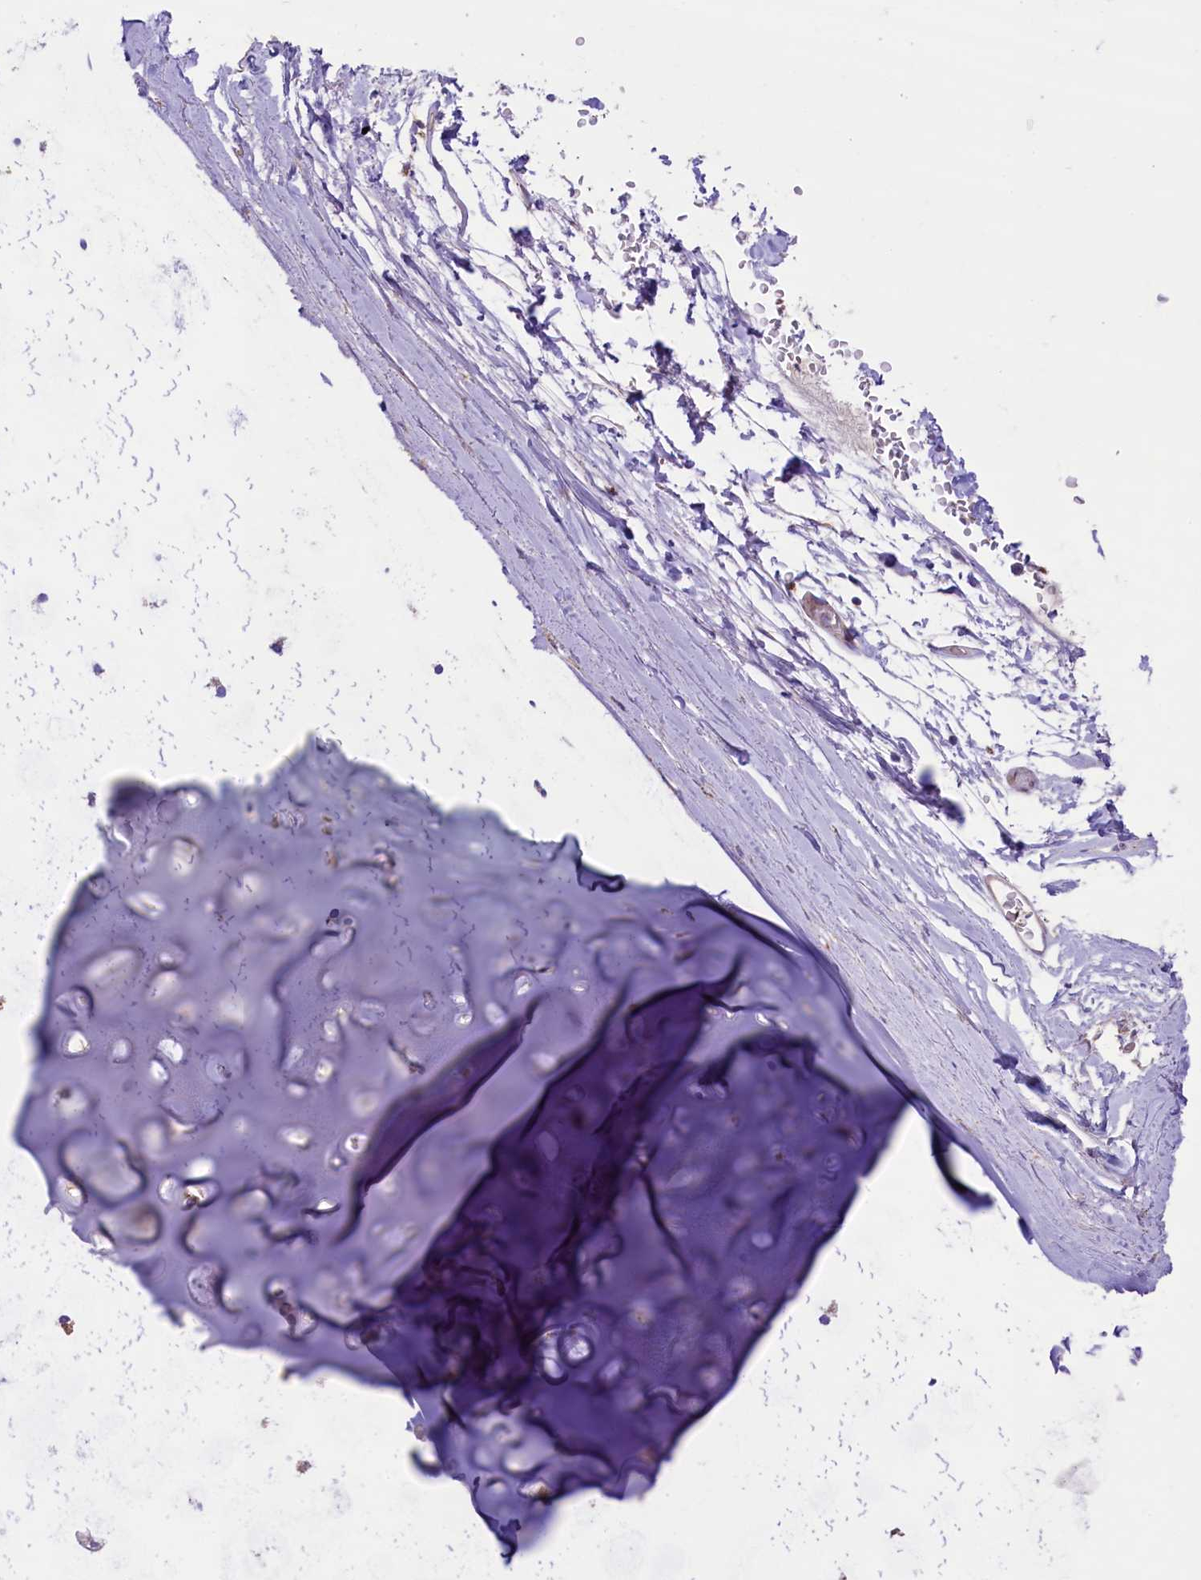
{"staining": {"intensity": "weak", "quantity": ">75%", "location": "cytoplasmic/membranous"}, "tissue": "adipose tissue", "cell_type": "Adipocytes", "image_type": "normal", "snomed": [{"axis": "morphology", "description": "Normal tissue, NOS"}, {"axis": "topography", "description": "Lymph node"}, {"axis": "topography", "description": "Bronchus"}], "caption": "Normal adipose tissue reveals weak cytoplasmic/membranous expression in approximately >75% of adipocytes, visualized by immunohistochemistry. (brown staining indicates protein expression, while blue staining denotes nuclei).", "gene": "PTPRU", "patient": {"sex": "male", "age": 63}}